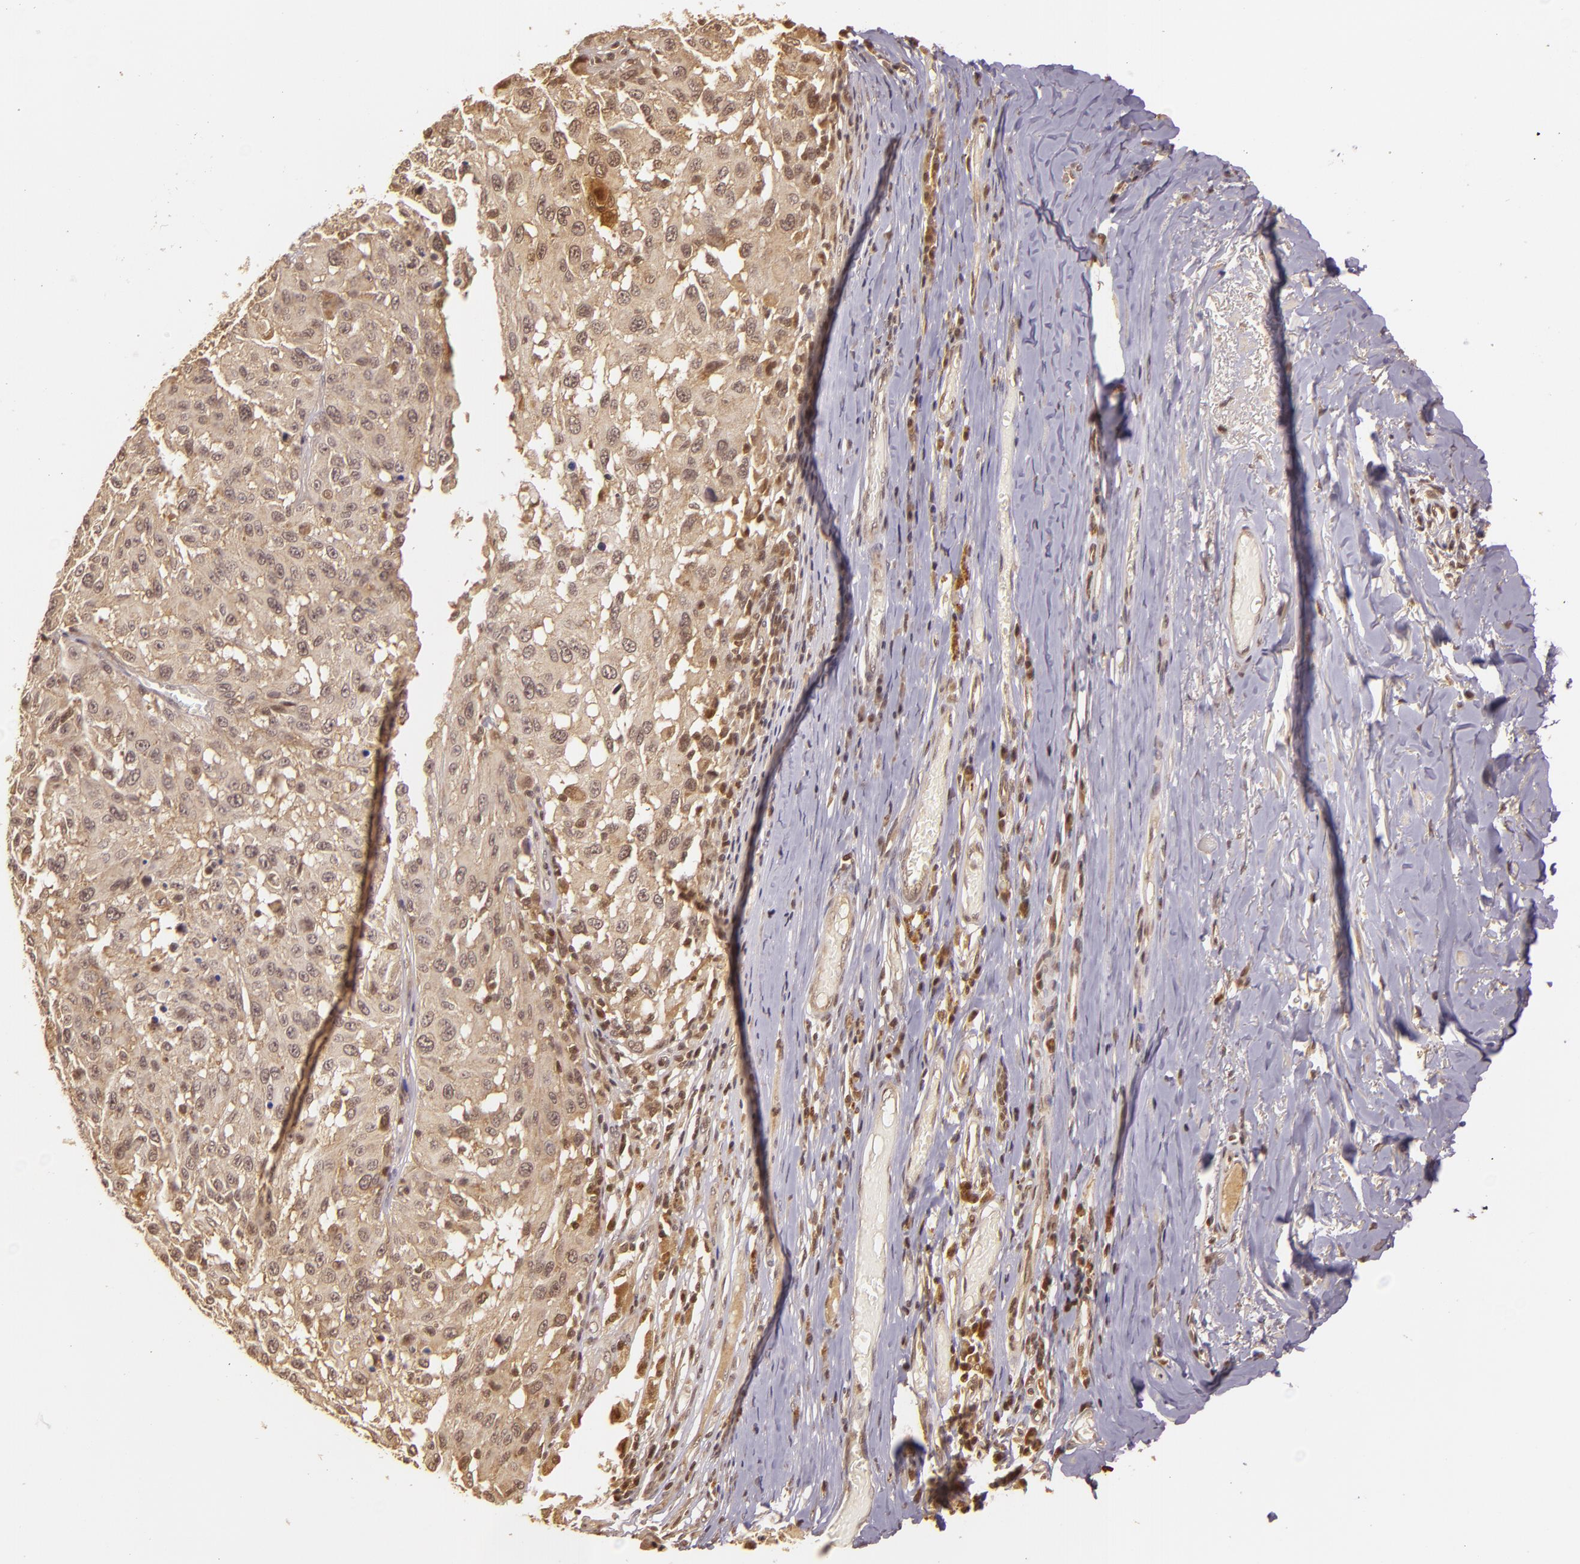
{"staining": {"intensity": "weak", "quantity": ">75%", "location": "cytoplasmic/membranous"}, "tissue": "melanoma", "cell_type": "Tumor cells", "image_type": "cancer", "snomed": [{"axis": "morphology", "description": "Malignant melanoma, NOS"}, {"axis": "topography", "description": "Skin"}], "caption": "This micrograph displays immunohistochemistry staining of malignant melanoma, with low weak cytoplasmic/membranous expression in about >75% of tumor cells.", "gene": "TXNRD2", "patient": {"sex": "female", "age": 77}}